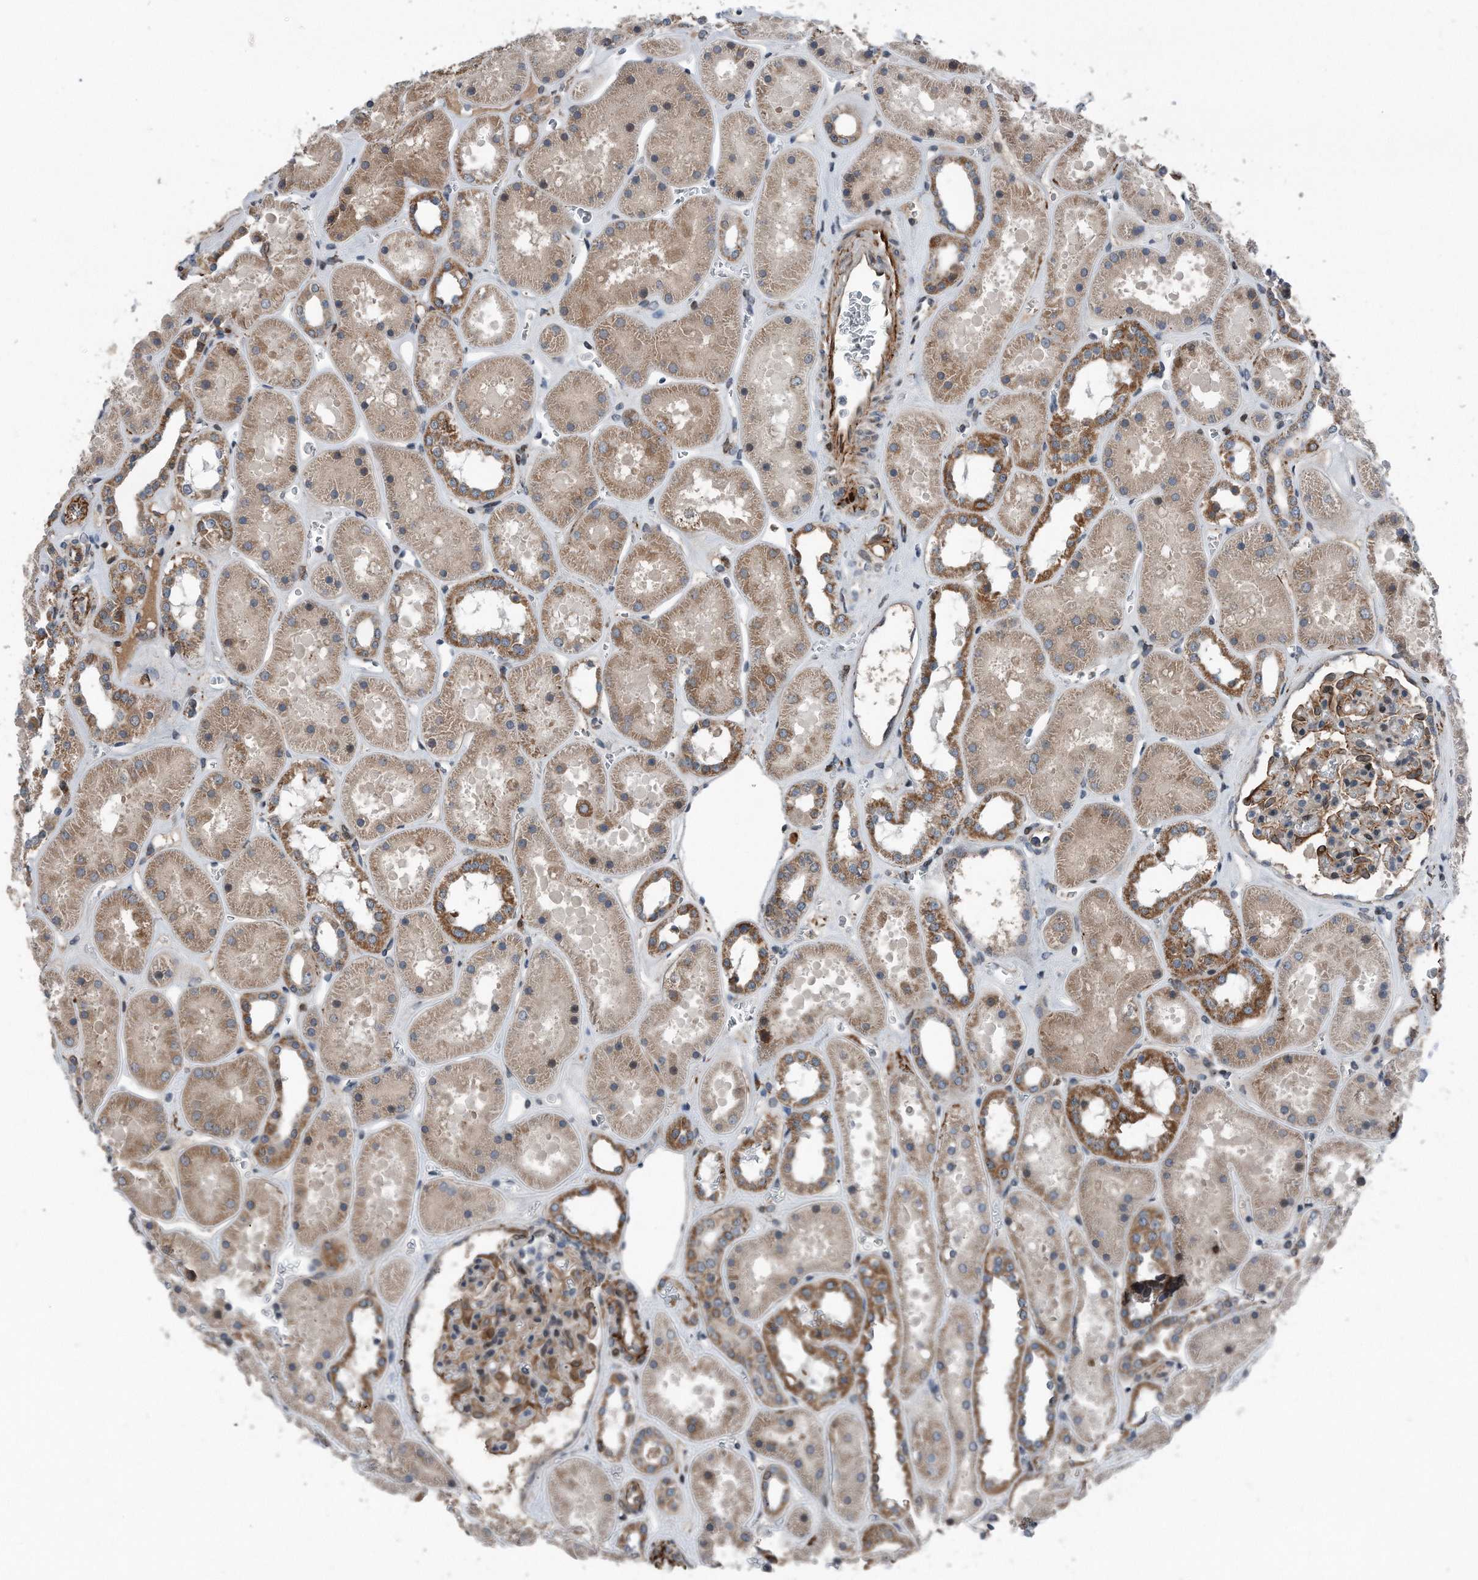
{"staining": {"intensity": "moderate", "quantity": "25%-75%", "location": "cytoplasmic/membranous"}, "tissue": "kidney", "cell_type": "Cells in glomeruli", "image_type": "normal", "snomed": [{"axis": "morphology", "description": "Normal tissue, NOS"}, {"axis": "topography", "description": "Kidney"}], "caption": "Immunohistochemical staining of normal kidney reveals medium levels of moderate cytoplasmic/membranous positivity in about 25%-75% of cells in glomeruli. (DAB IHC with brightfield microscopy, high magnification).", "gene": "DST", "patient": {"sex": "female", "age": 41}}